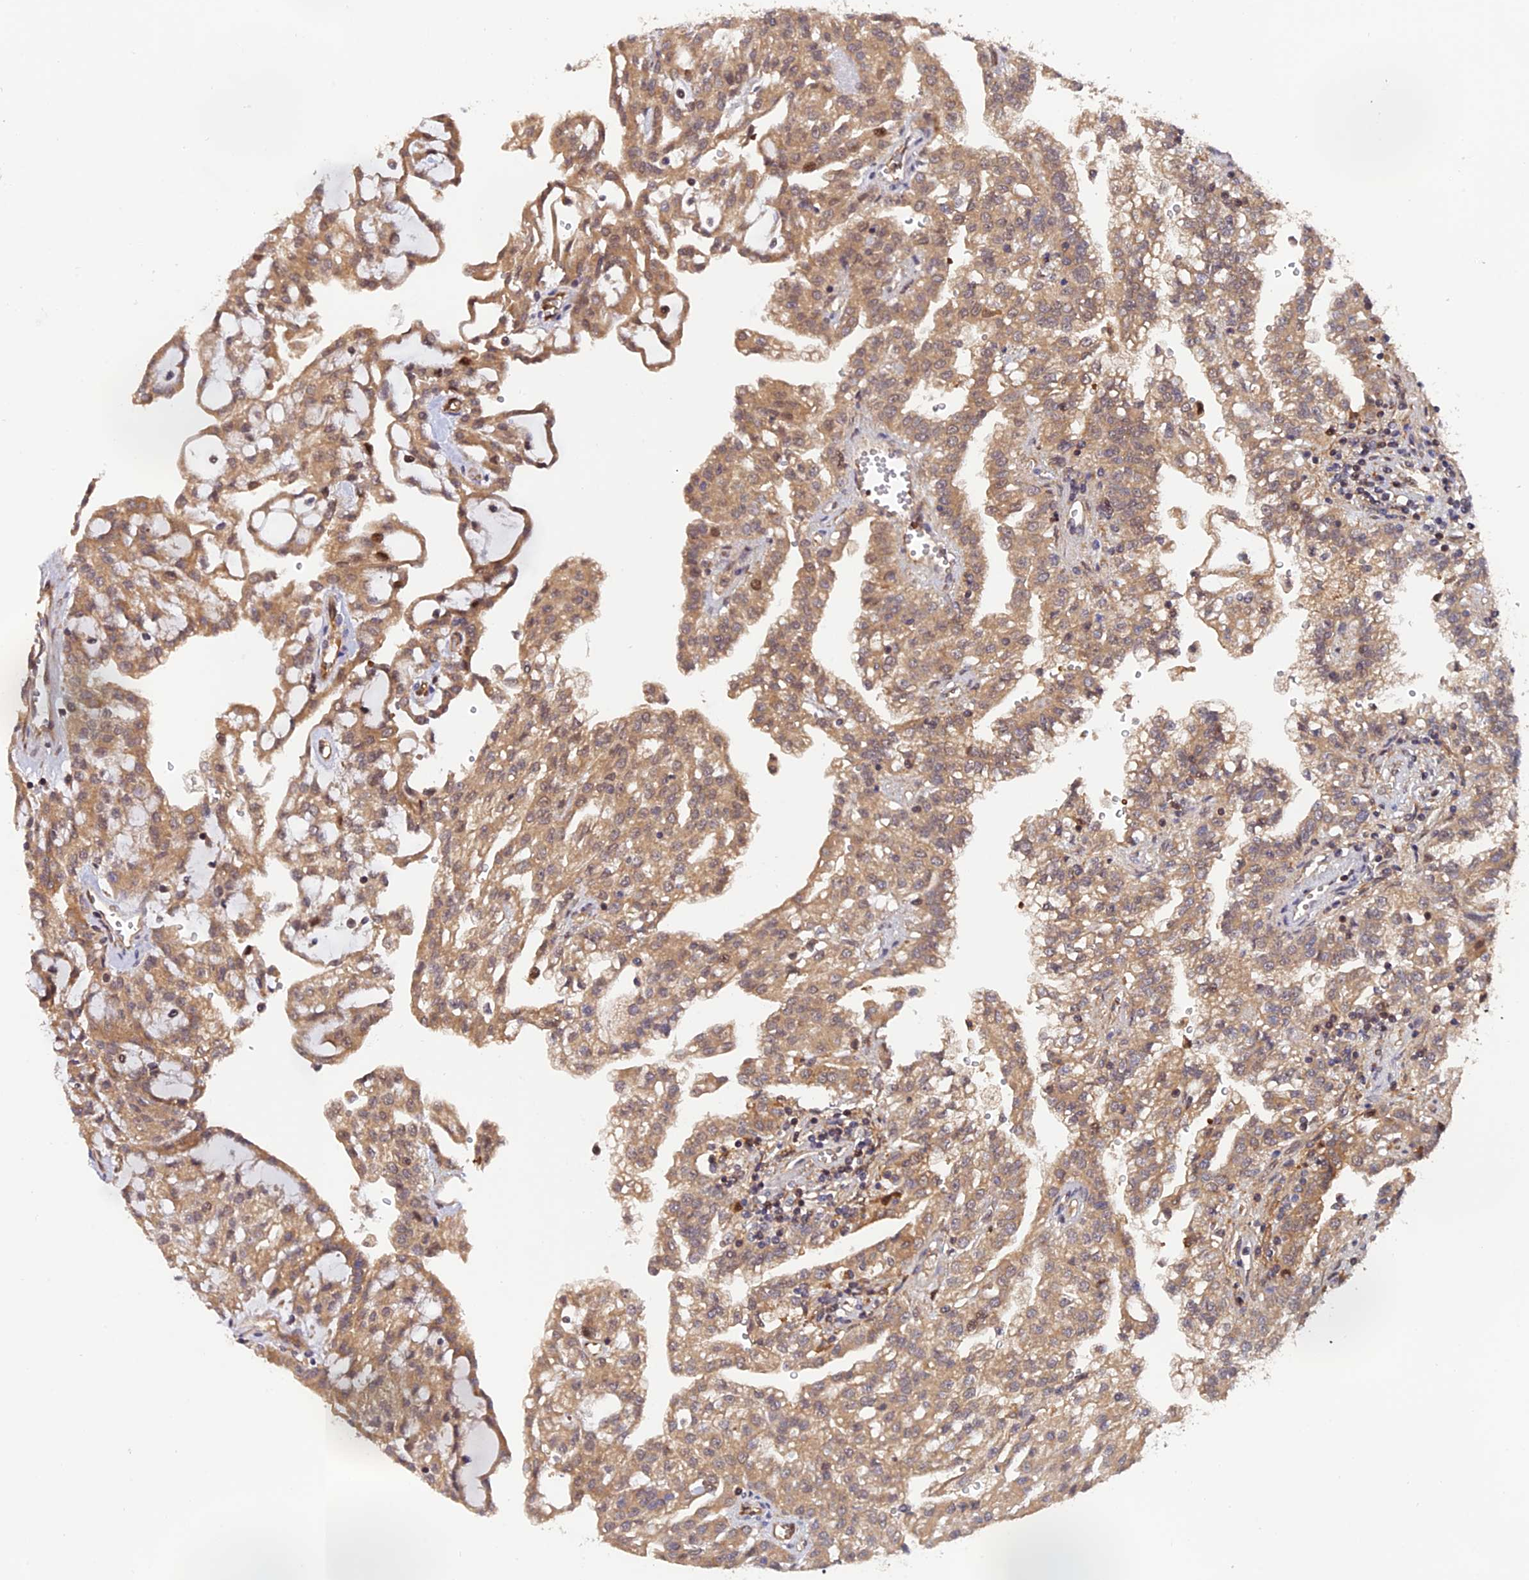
{"staining": {"intensity": "moderate", "quantity": ">75%", "location": "cytoplasmic/membranous,nuclear"}, "tissue": "renal cancer", "cell_type": "Tumor cells", "image_type": "cancer", "snomed": [{"axis": "morphology", "description": "Adenocarcinoma, NOS"}, {"axis": "topography", "description": "Kidney"}], "caption": "Renal cancer tissue reveals moderate cytoplasmic/membranous and nuclear expression in approximately >75% of tumor cells, visualized by immunohistochemistry.", "gene": "ARL2BP", "patient": {"sex": "male", "age": 63}}